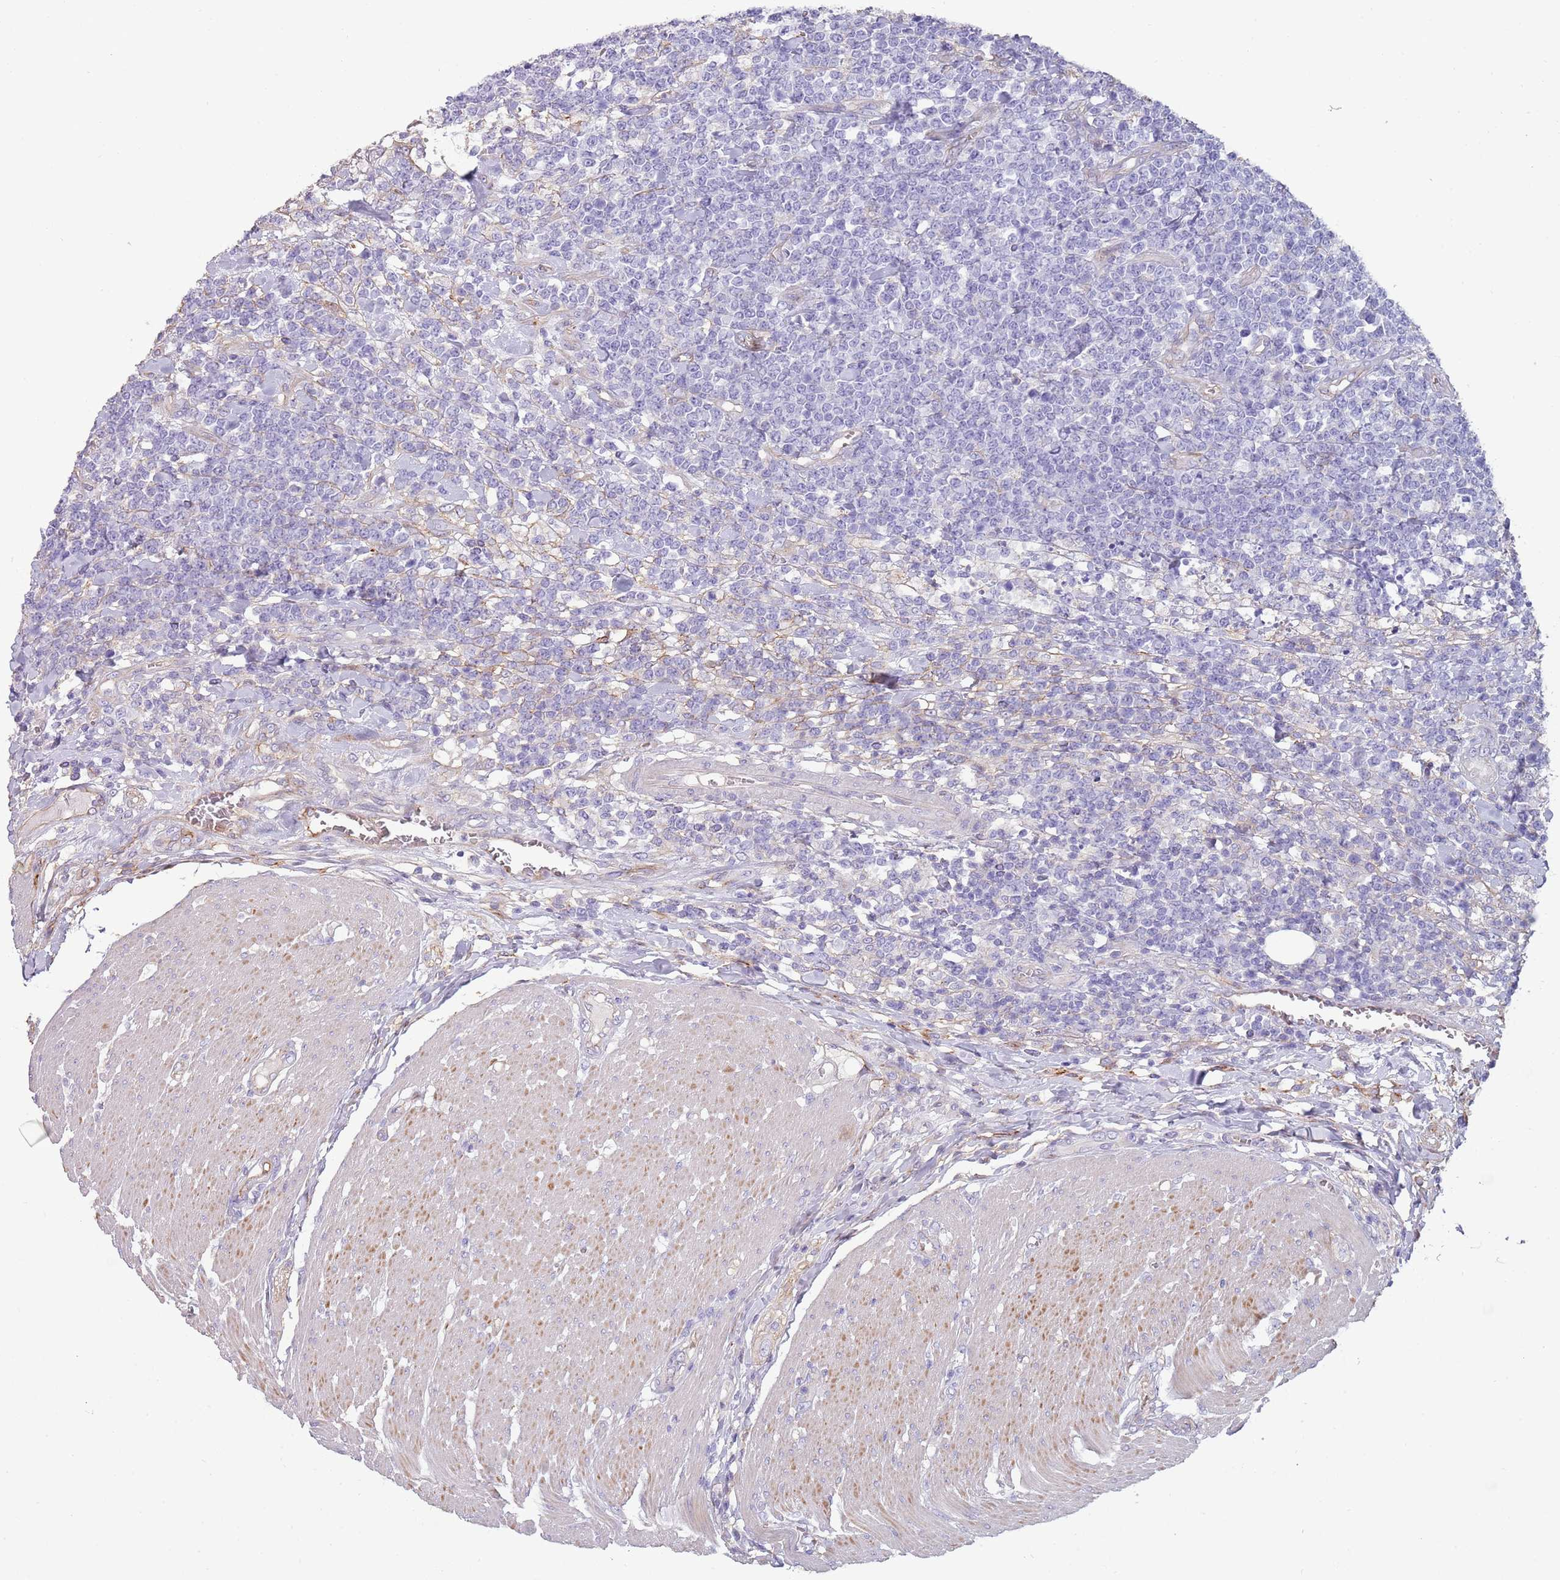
{"staining": {"intensity": "negative", "quantity": "none", "location": "none"}, "tissue": "lymphoma", "cell_type": "Tumor cells", "image_type": "cancer", "snomed": [{"axis": "morphology", "description": "Malignant lymphoma, non-Hodgkin's type, High grade"}, {"axis": "topography", "description": "Small intestine"}], "caption": "Tumor cells are negative for brown protein staining in malignant lymphoma, non-Hodgkin's type (high-grade). The staining is performed using DAB (3,3'-diaminobenzidine) brown chromogen with nuclei counter-stained in using hematoxylin.", "gene": "NBPF3", "patient": {"sex": "male", "age": 8}}